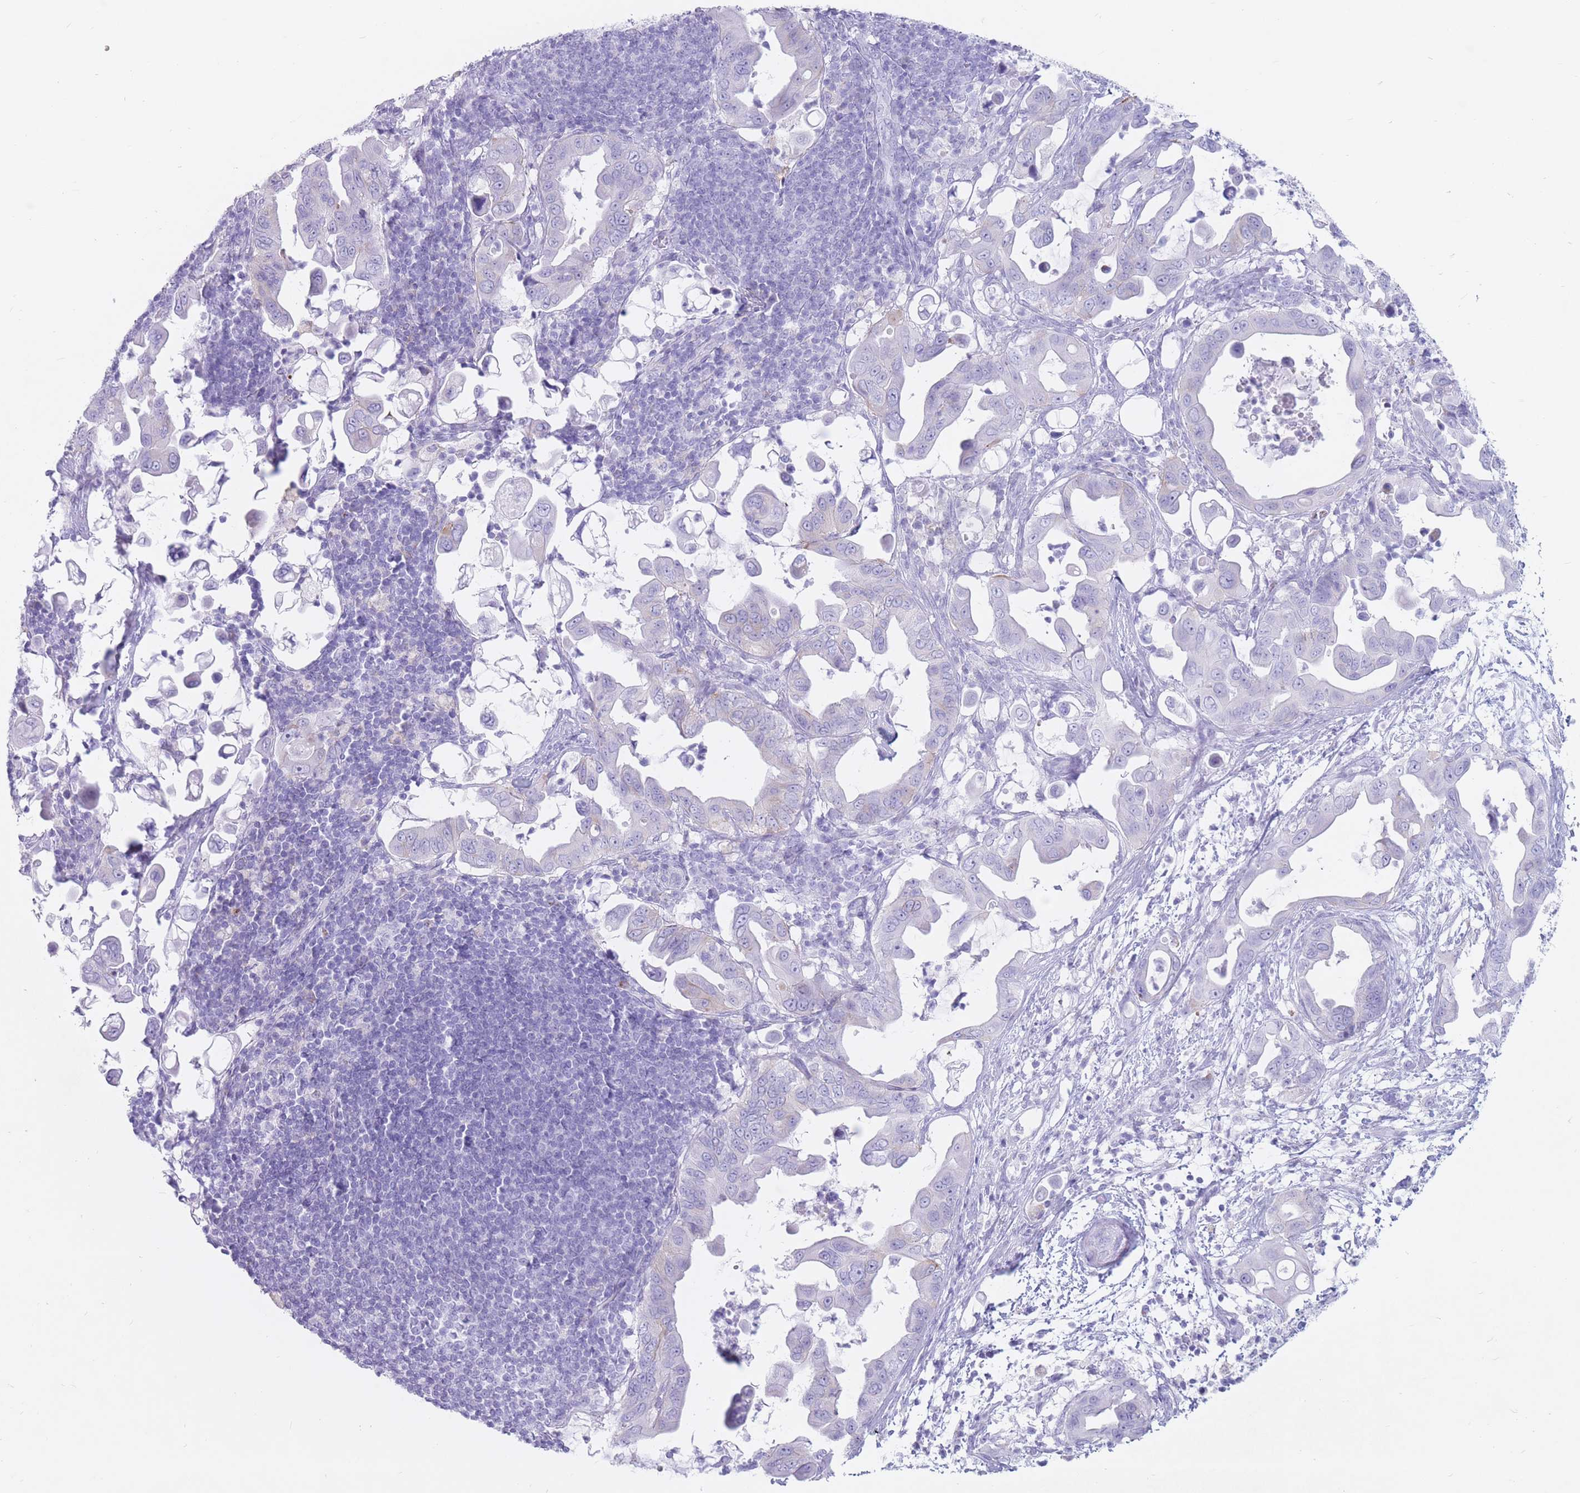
{"staining": {"intensity": "negative", "quantity": "none", "location": "none"}, "tissue": "pancreatic cancer", "cell_type": "Tumor cells", "image_type": "cancer", "snomed": [{"axis": "morphology", "description": "Adenocarcinoma, NOS"}, {"axis": "topography", "description": "Pancreas"}], "caption": "There is no significant expression in tumor cells of pancreatic cancer.", "gene": "ST3GAL5", "patient": {"sex": "male", "age": 61}}